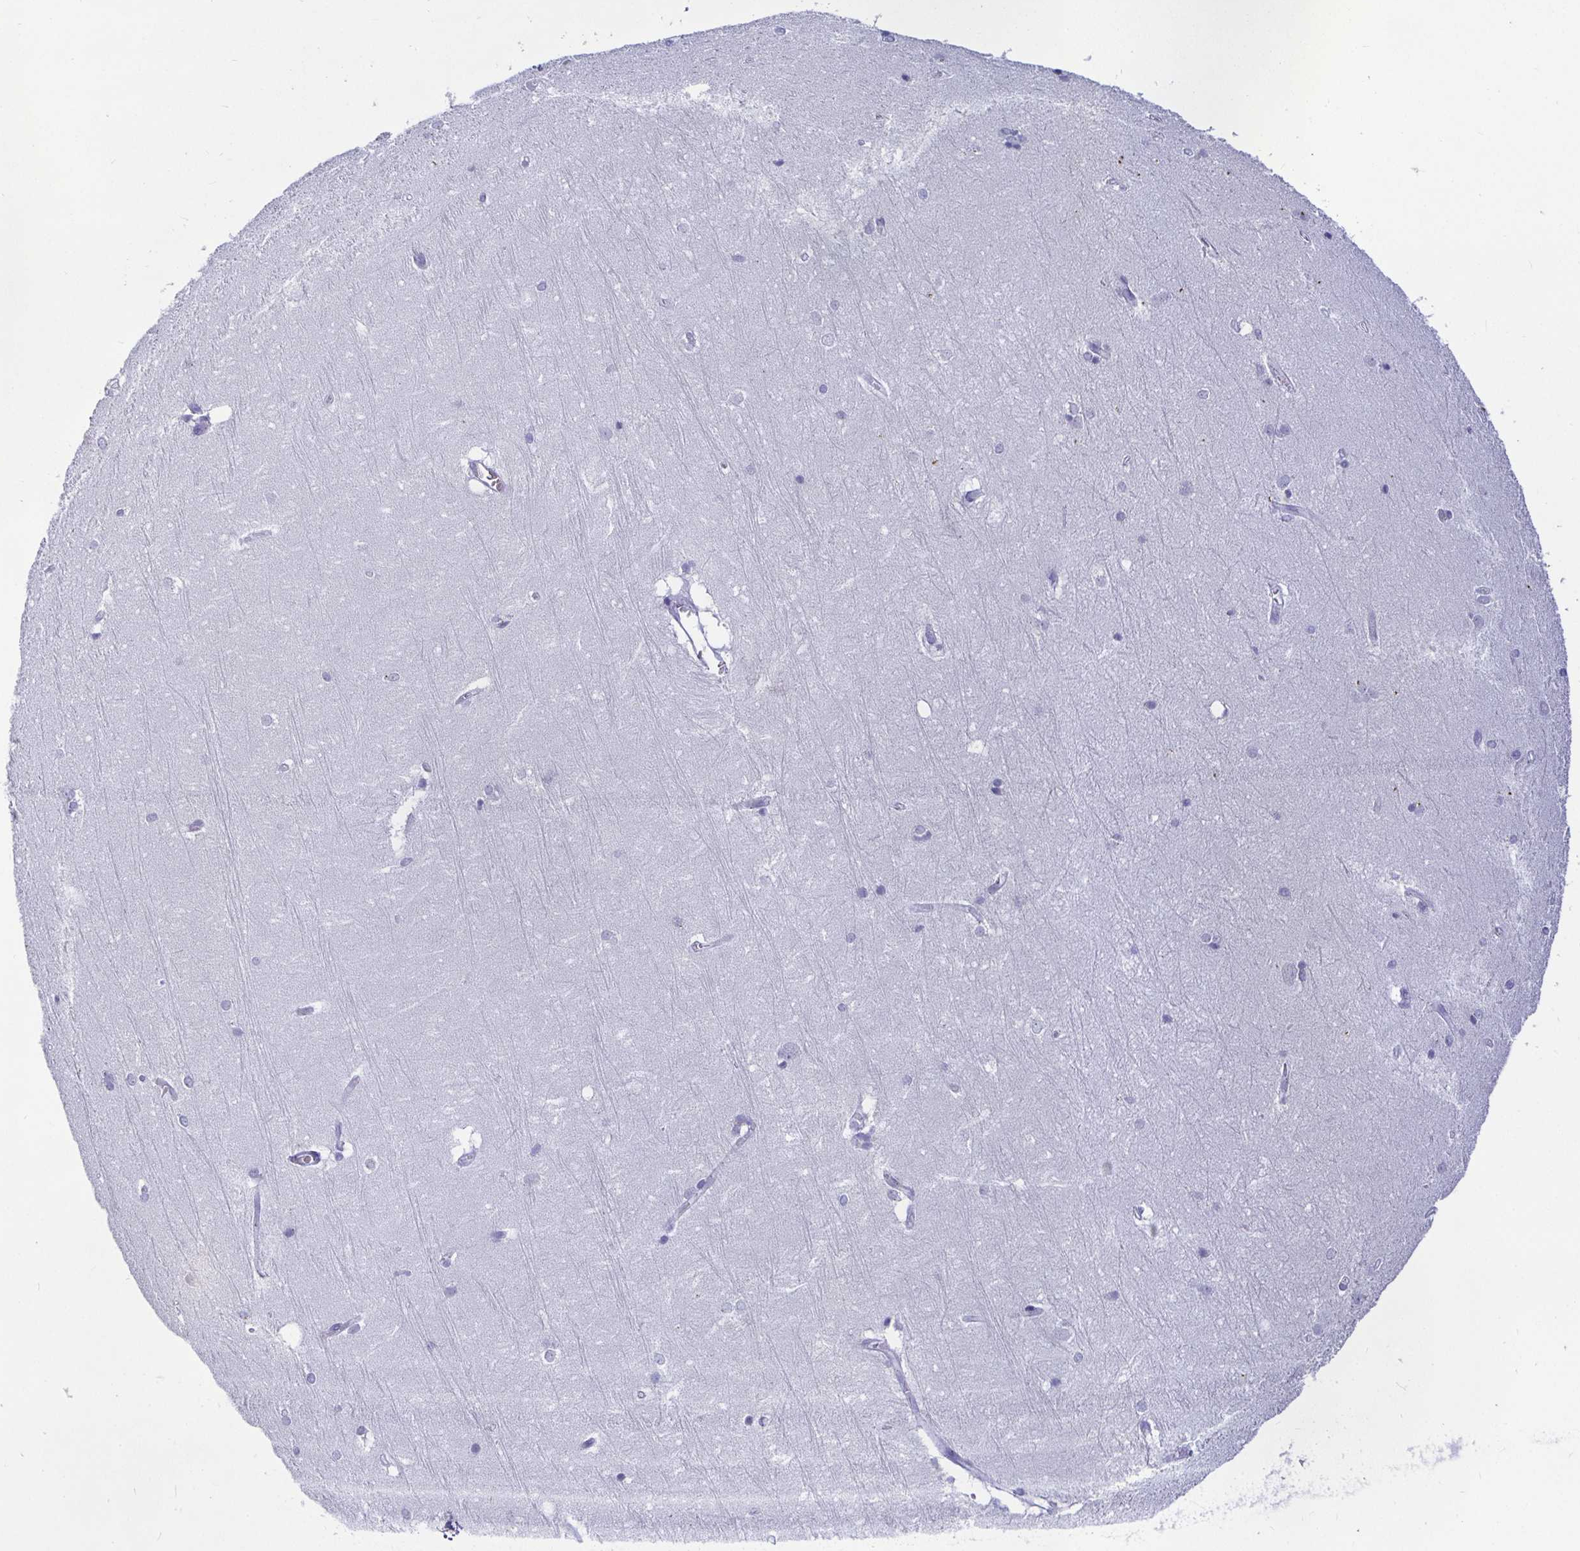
{"staining": {"intensity": "negative", "quantity": "none", "location": "none"}, "tissue": "hippocampus", "cell_type": "Glial cells", "image_type": "normal", "snomed": [{"axis": "morphology", "description": "Normal tissue, NOS"}, {"axis": "topography", "description": "Cerebral cortex"}, {"axis": "topography", "description": "Hippocampus"}], "caption": "A high-resolution photomicrograph shows IHC staining of normal hippocampus, which exhibits no significant staining in glial cells.", "gene": "EZHIP", "patient": {"sex": "female", "age": 19}}